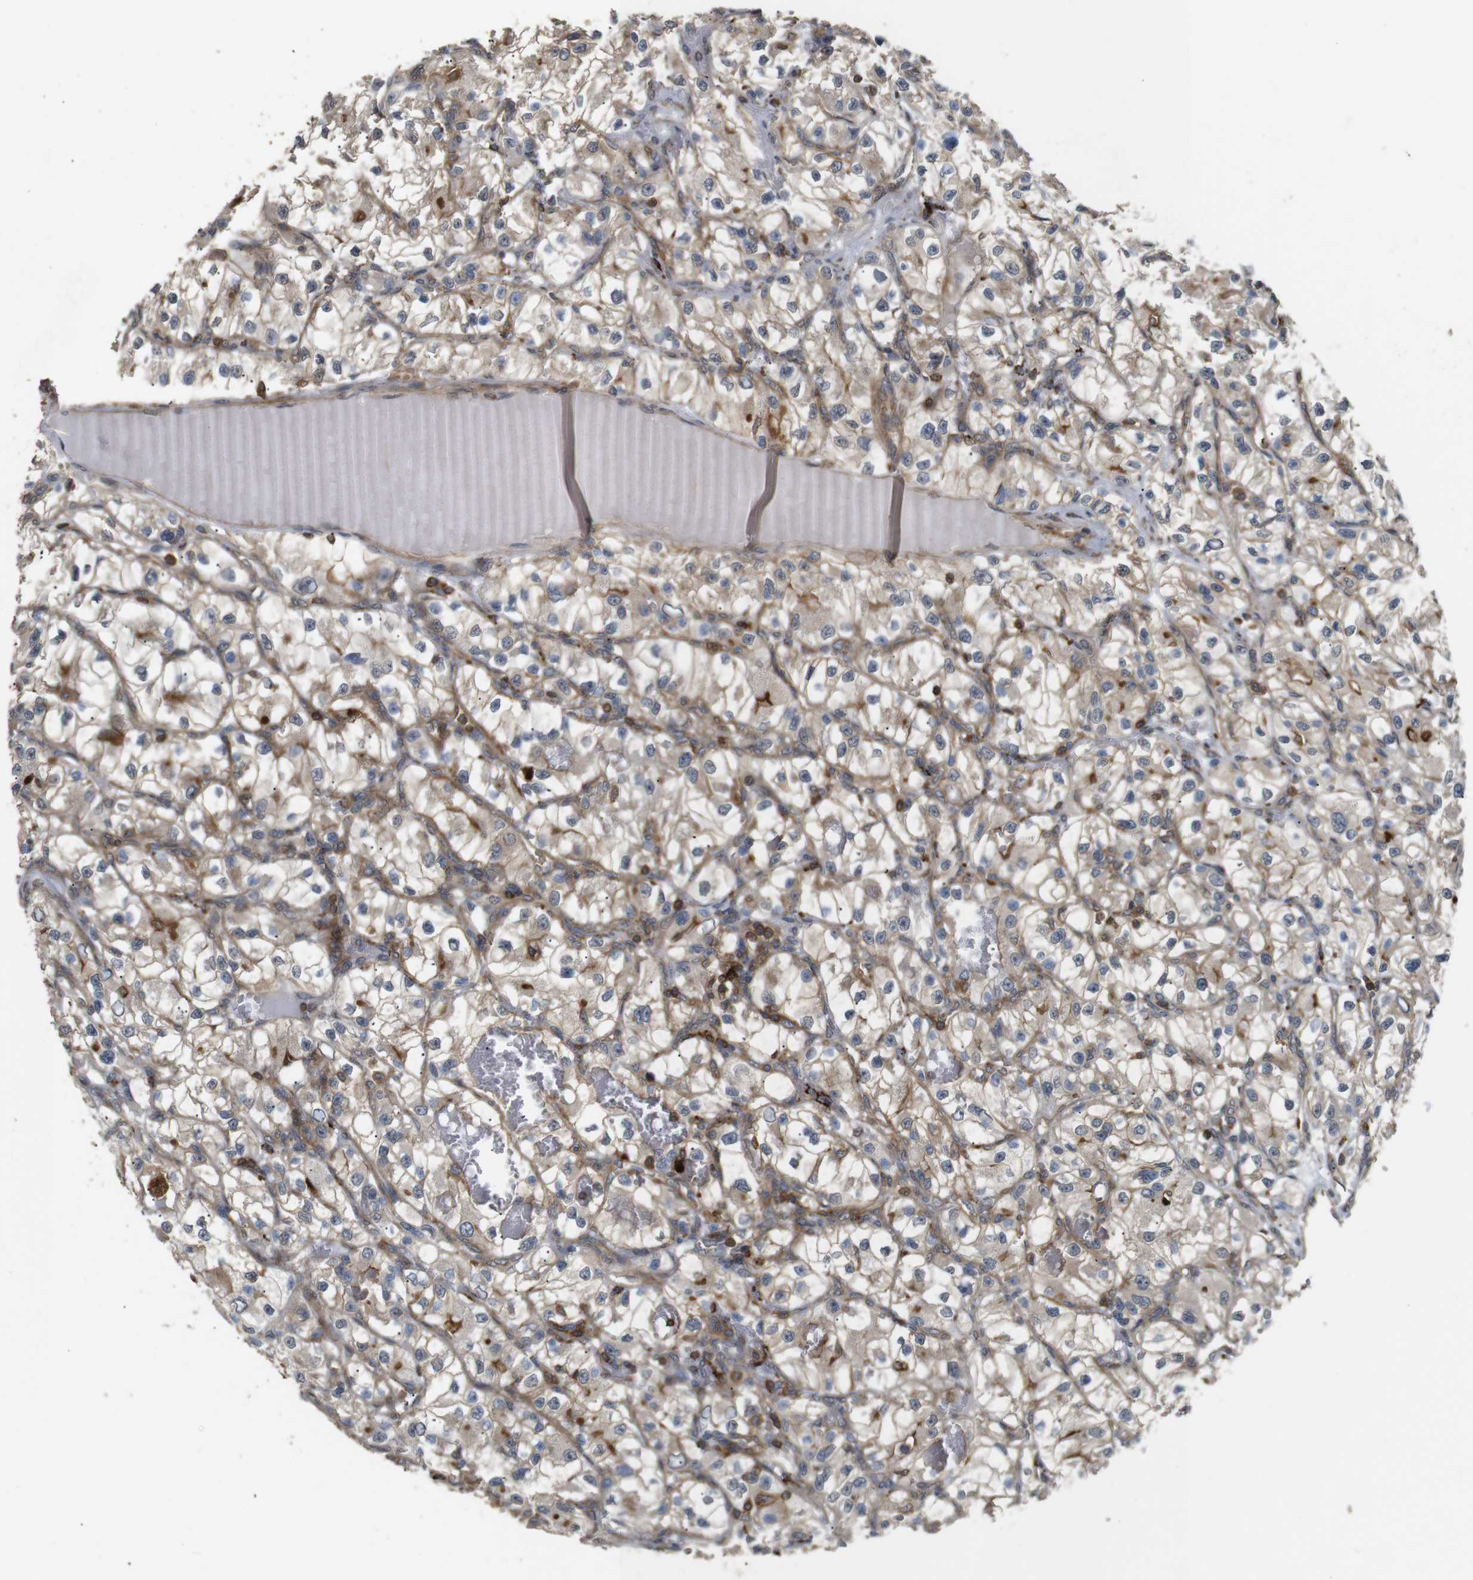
{"staining": {"intensity": "moderate", "quantity": ">75%", "location": "cytoplasmic/membranous"}, "tissue": "renal cancer", "cell_type": "Tumor cells", "image_type": "cancer", "snomed": [{"axis": "morphology", "description": "Adenocarcinoma, NOS"}, {"axis": "topography", "description": "Kidney"}], "caption": "Human adenocarcinoma (renal) stained with a protein marker shows moderate staining in tumor cells.", "gene": "KSR1", "patient": {"sex": "female", "age": 57}}